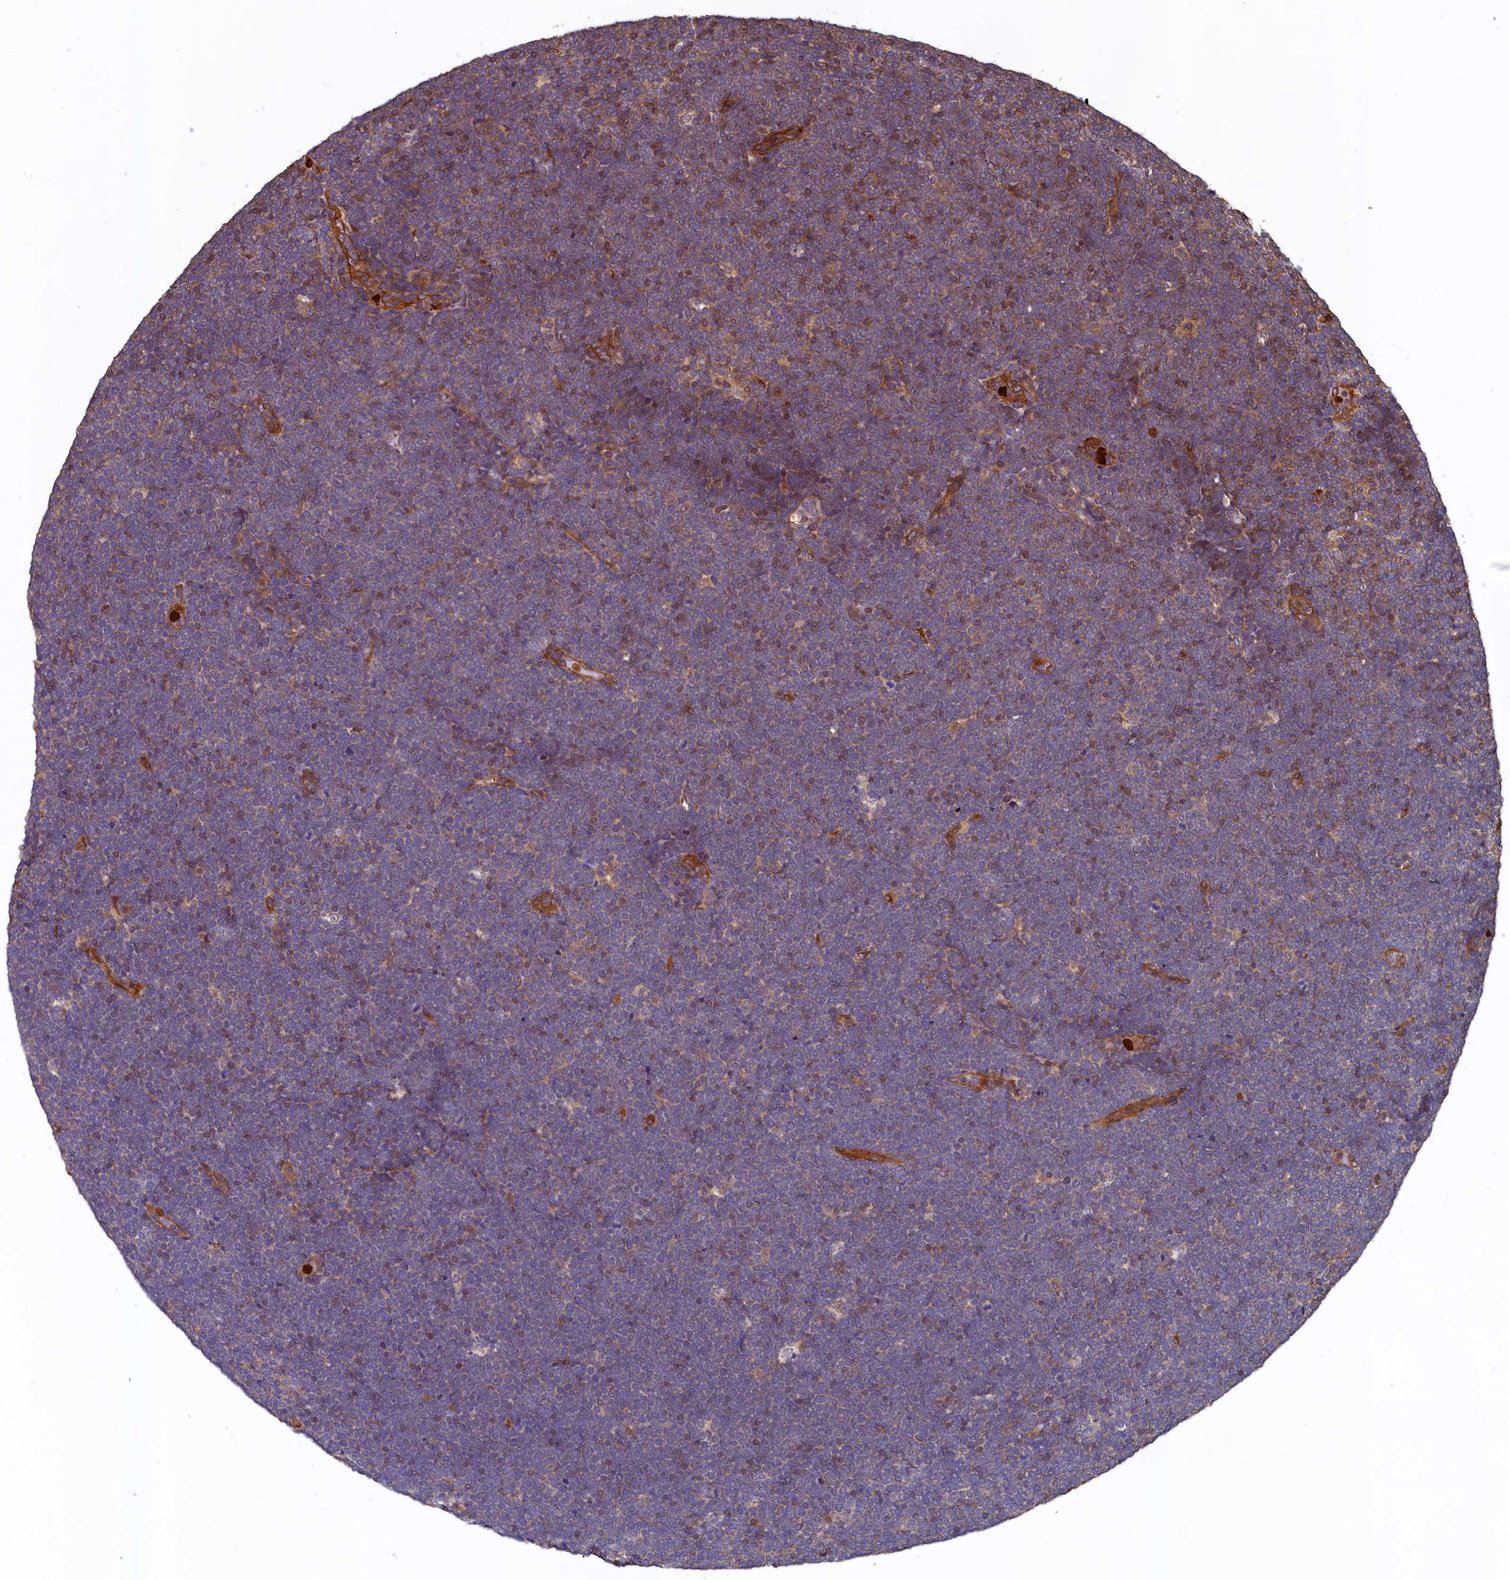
{"staining": {"intensity": "moderate", "quantity": ">75%", "location": "cytoplasmic/membranous"}, "tissue": "lymphoma", "cell_type": "Tumor cells", "image_type": "cancer", "snomed": [{"axis": "morphology", "description": "Malignant lymphoma, non-Hodgkin's type, High grade"}, {"axis": "topography", "description": "Lymph node"}], "caption": "Immunohistochemistry (IHC) of human lymphoma displays medium levels of moderate cytoplasmic/membranous staining in approximately >75% of tumor cells.", "gene": "CCDC102B", "patient": {"sex": "male", "age": 13}}